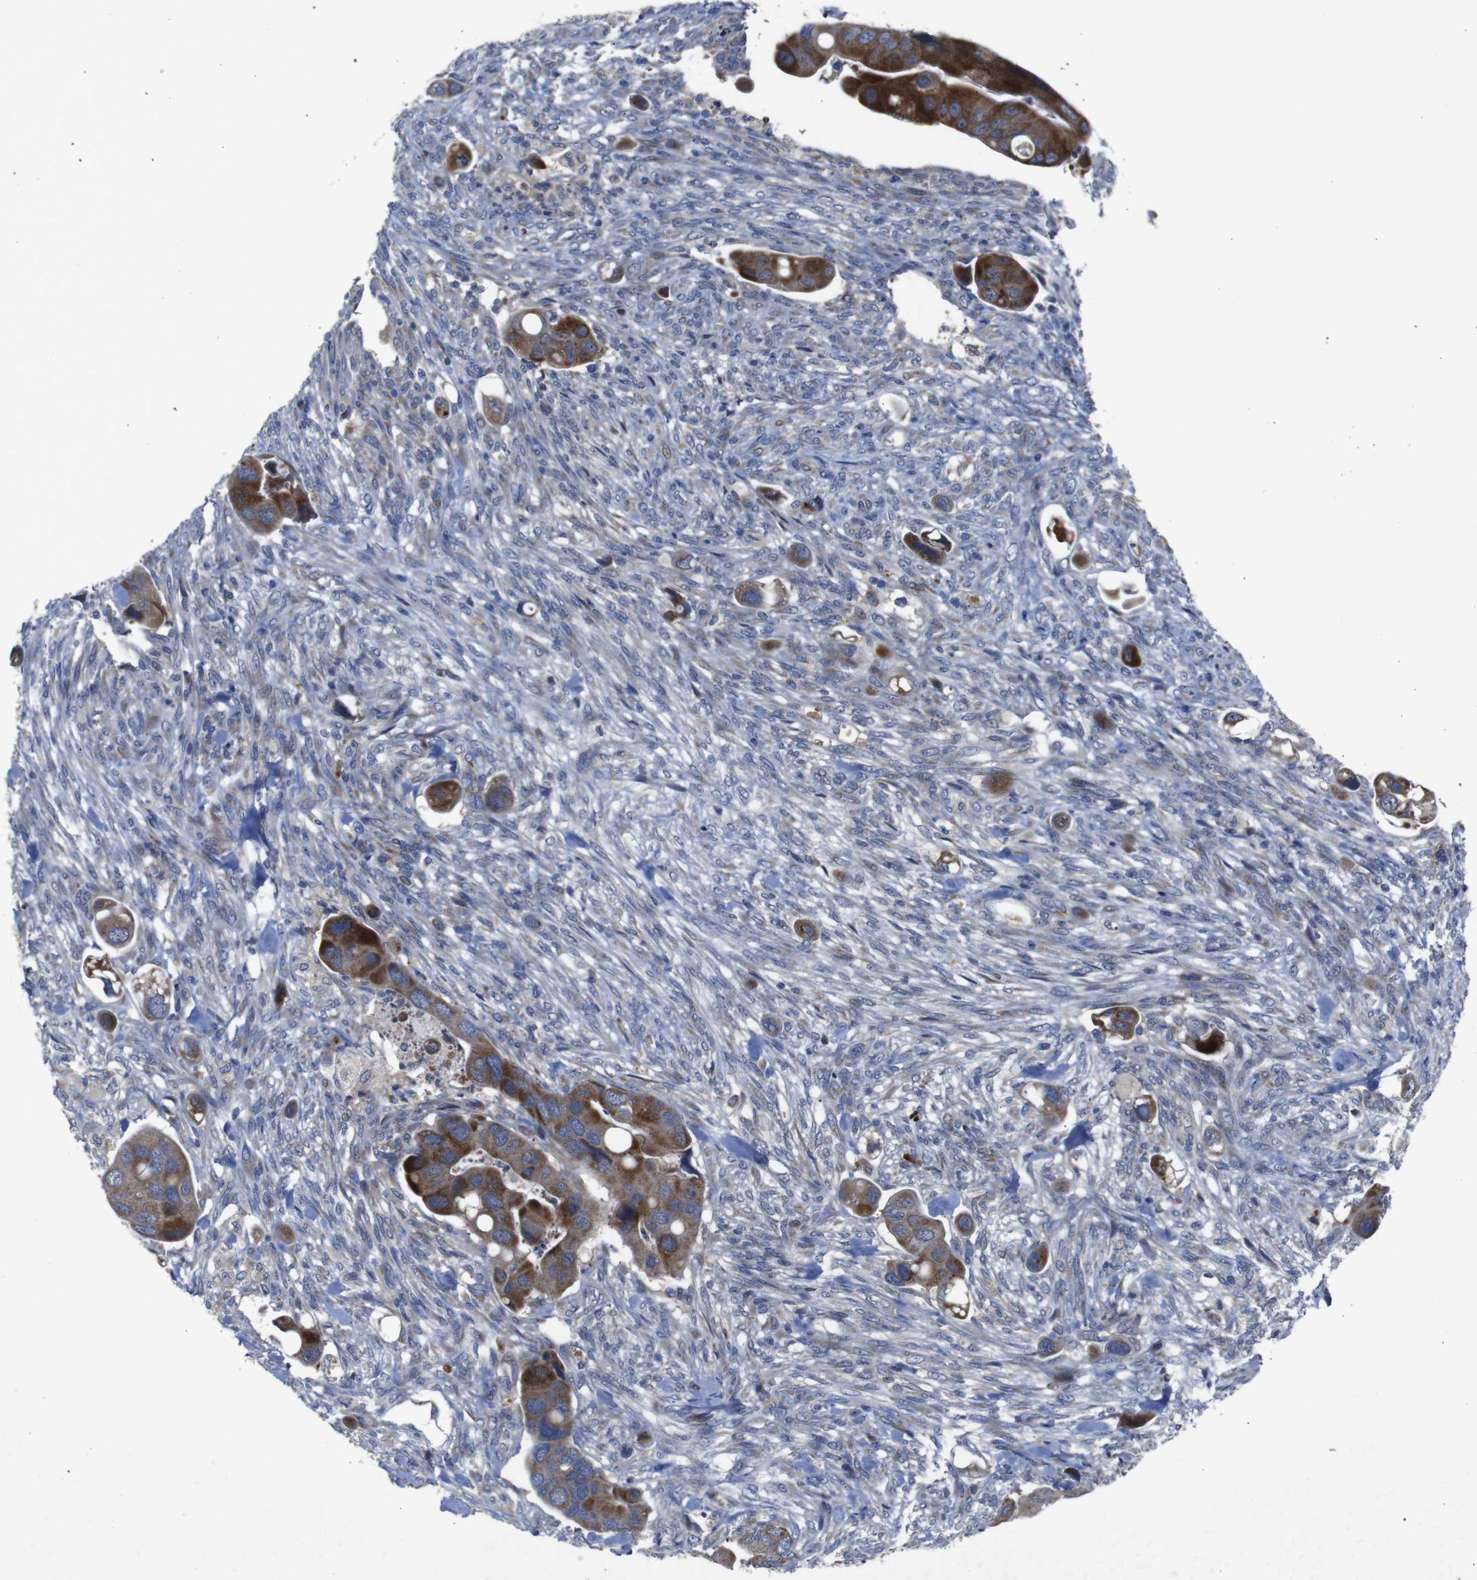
{"staining": {"intensity": "strong", "quantity": "25%-75%", "location": "cytoplasmic/membranous"}, "tissue": "colorectal cancer", "cell_type": "Tumor cells", "image_type": "cancer", "snomed": [{"axis": "morphology", "description": "Adenocarcinoma, NOS"}, {"axis": "topography", "description": "Rectum"}], "caption": "Immunohistochemical staining of human colorectal cancer (adenocarcinoma) shows high levels of strong cytoplasmic/membranous protein staining in about 25%-75% of tumor cells.", "gene": "CHST10", "patient": {"sex": "female", "age": 57}}